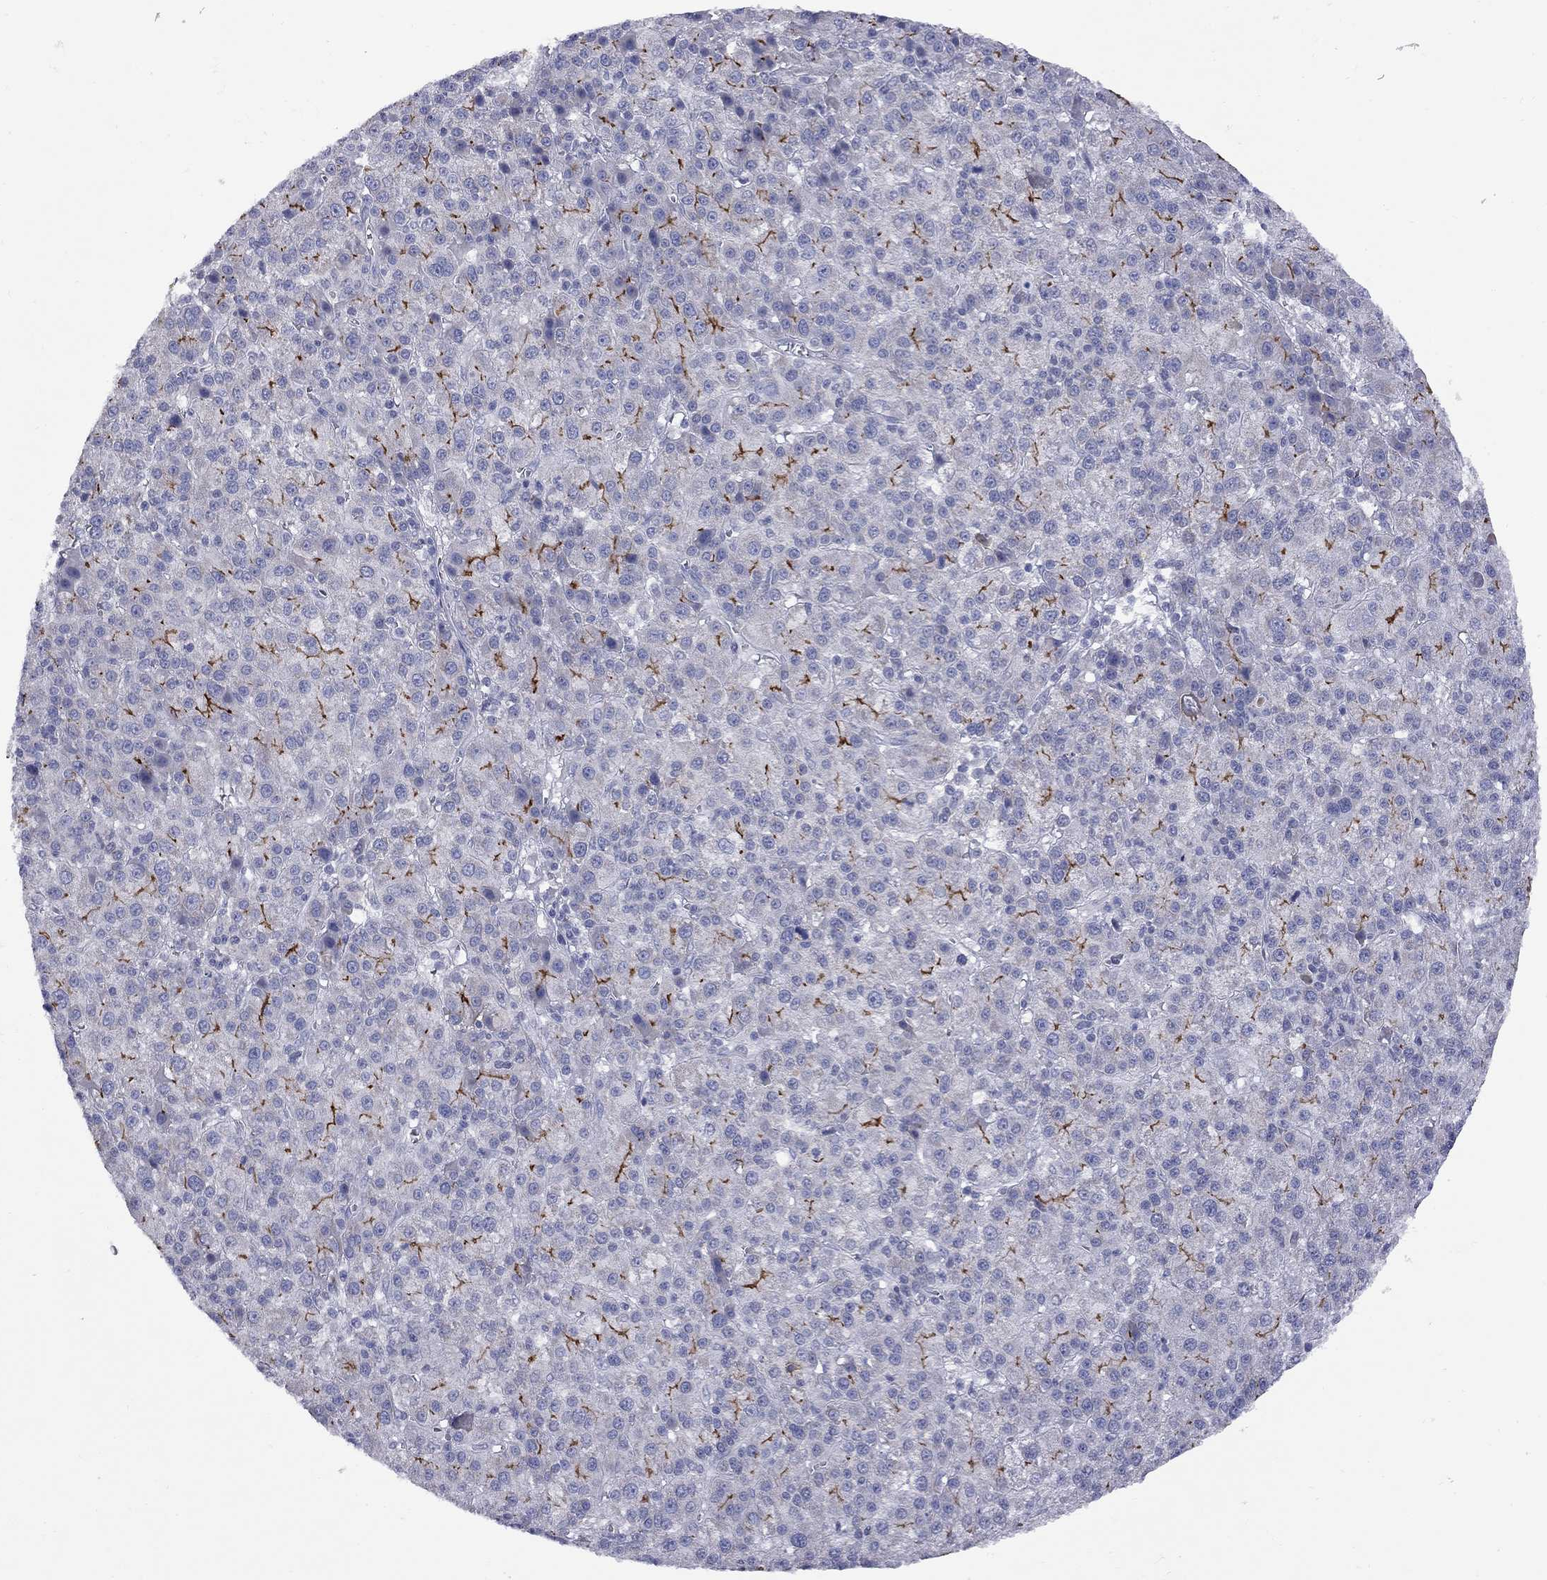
{"staining": {"intensity": "strong", "quantity": "<25%", "location": "cytoplasmic/membranous"}, "tissue": "liver cancer", "cell_type": "Tumor cells", "image_type": "cancer", "snomed": [{"axis": "morphology", "description": "Carcinoma, Hepatocellular, NOS"}, {"axis": "topography", "description": "Liver"}], "caption": "This histopathology image exhibits liver hepatocellular carcinoma stained with immunohistochemistry (IHC) to label a protein in brown. The cytoplasmic/membranous of tumor cells show strong positivity for the protein. Nuclei are counter-stained blue.", "gene": "ABCB4", "patient": {"sex": "female", "age": 60}}